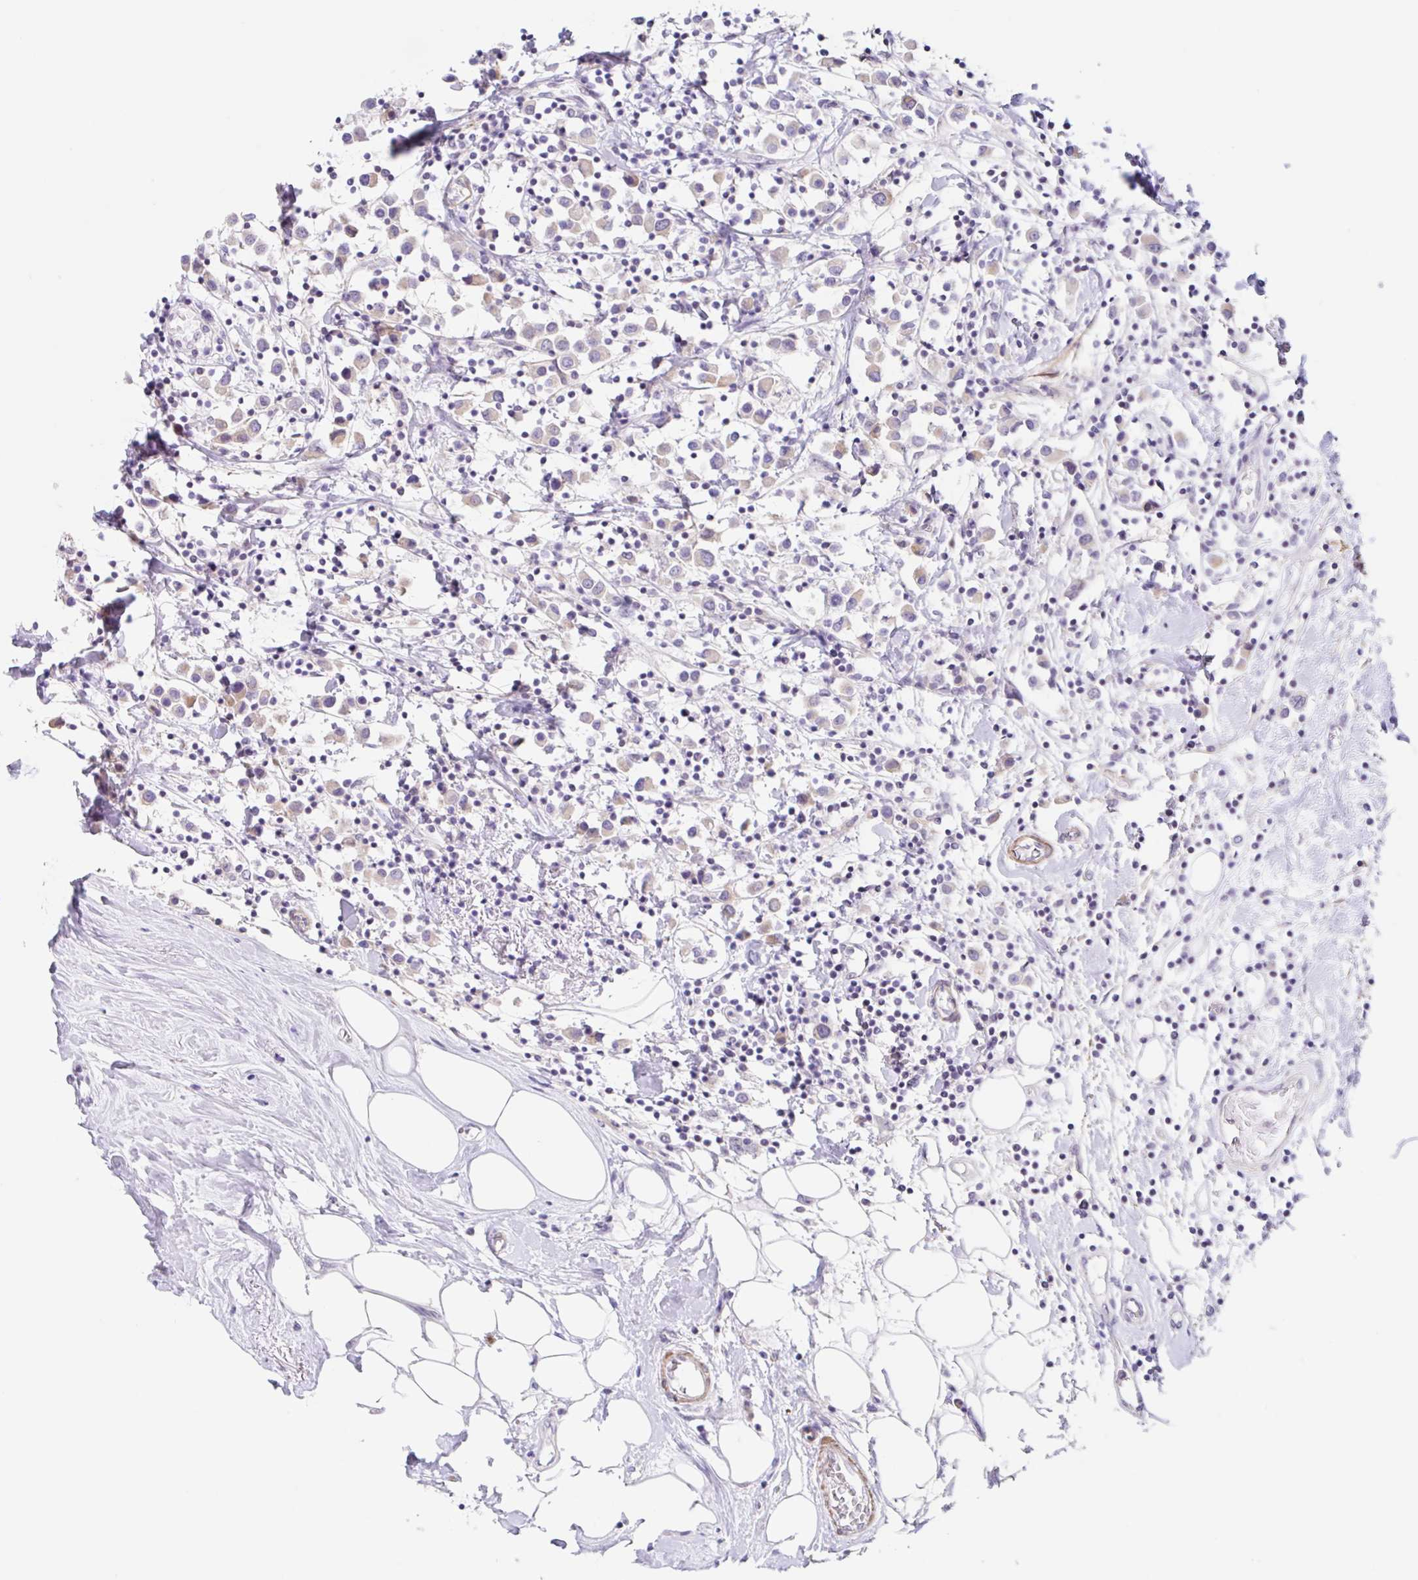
{"staining": {"intensity": "weak", "quantity": "<25%", "location": "cytoplasmic/membranous"}, "tissue": "breast cancer", "cell_type": "Tumor cells", "image_type": "cancer", "snomed": [{"axis": "morphology", "description": "Duct carcinoma"}, {"axis": "topography", "description": "Breast"}], "caption": "The image exhibits no significant positivity in tumor cells of breast invasive ductal carcinoma. (DAB (3,3'-diaminobenzidine) immunohistochemistry with hematoxylin counter stain).", "gene": "DCAF17", "patient": {"sex": "female", "age": 61}}